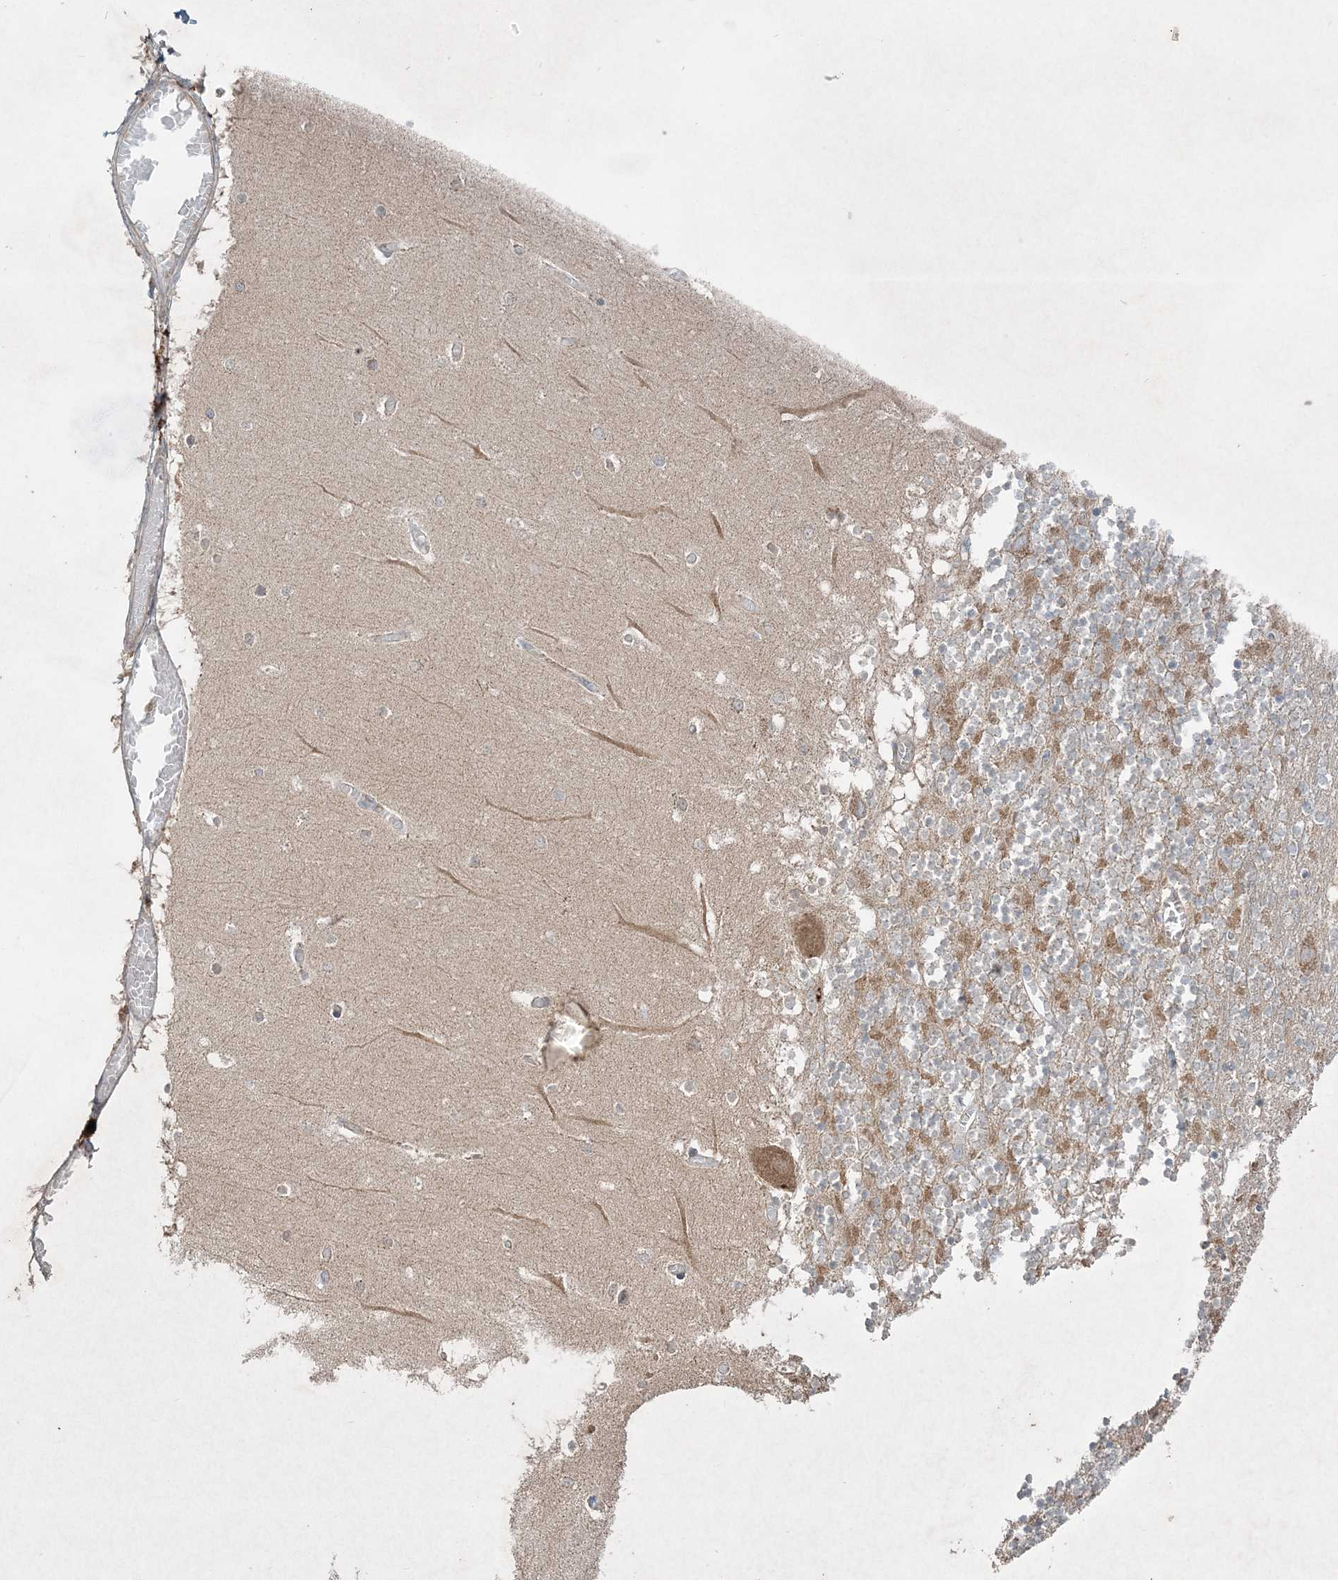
{"staining": {"intensity": "strong", "quantity": "25%-75%", "location": "cytoplasmic/membranous"}, "tissue": "cerebellum", "cell_type": "Cells in granular layer", "image_type": "normal", "snomed": [{"axis": "morphology", "description": "Normal tissue, NOS"}, {"axis": "topography", "description": "Cerebellum"}], "caption": "Cerebellum stained with a protein marker displays strong staining in cells in granular layer.", "gene": "LRPPRC", "patient": {"sex": "female", "age": 28}}